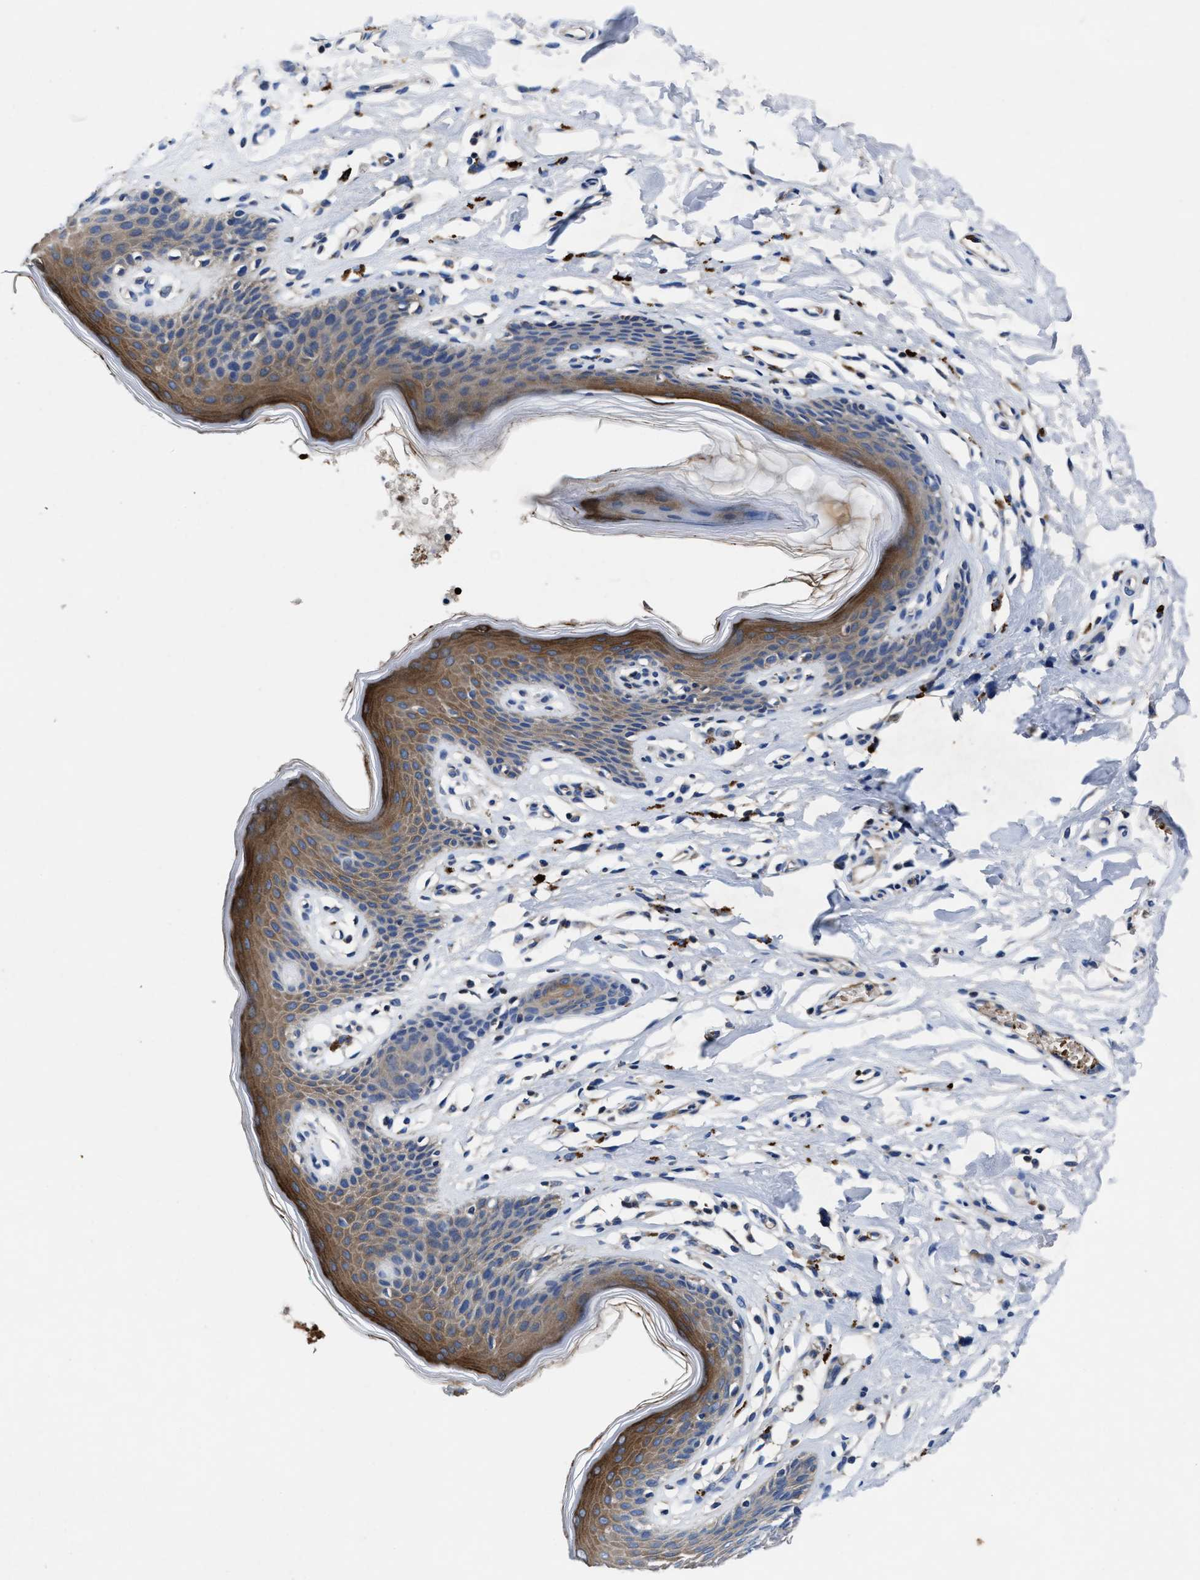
{"staining": {"intensity": "moderate", "quantity": "25%-75%", "location": "cytoplasmic/membranous"}, "tissue": "skin", "cell_type": "Epidermal cells", "image_type": "normal", "snomed": [{"axis": "morphology", "description": "Normal tissue, NOS"}, {"axis": "topography", "description": "Vulva"}], "caption": "About 25%-75% of epidermal cells in normal skin show moderate cytoplasmic/membranous protein expression as visualized by brown immunohistochemical staining.", "gene": "PHLPP1", "patient": {"sex": "female", "age": 66}}